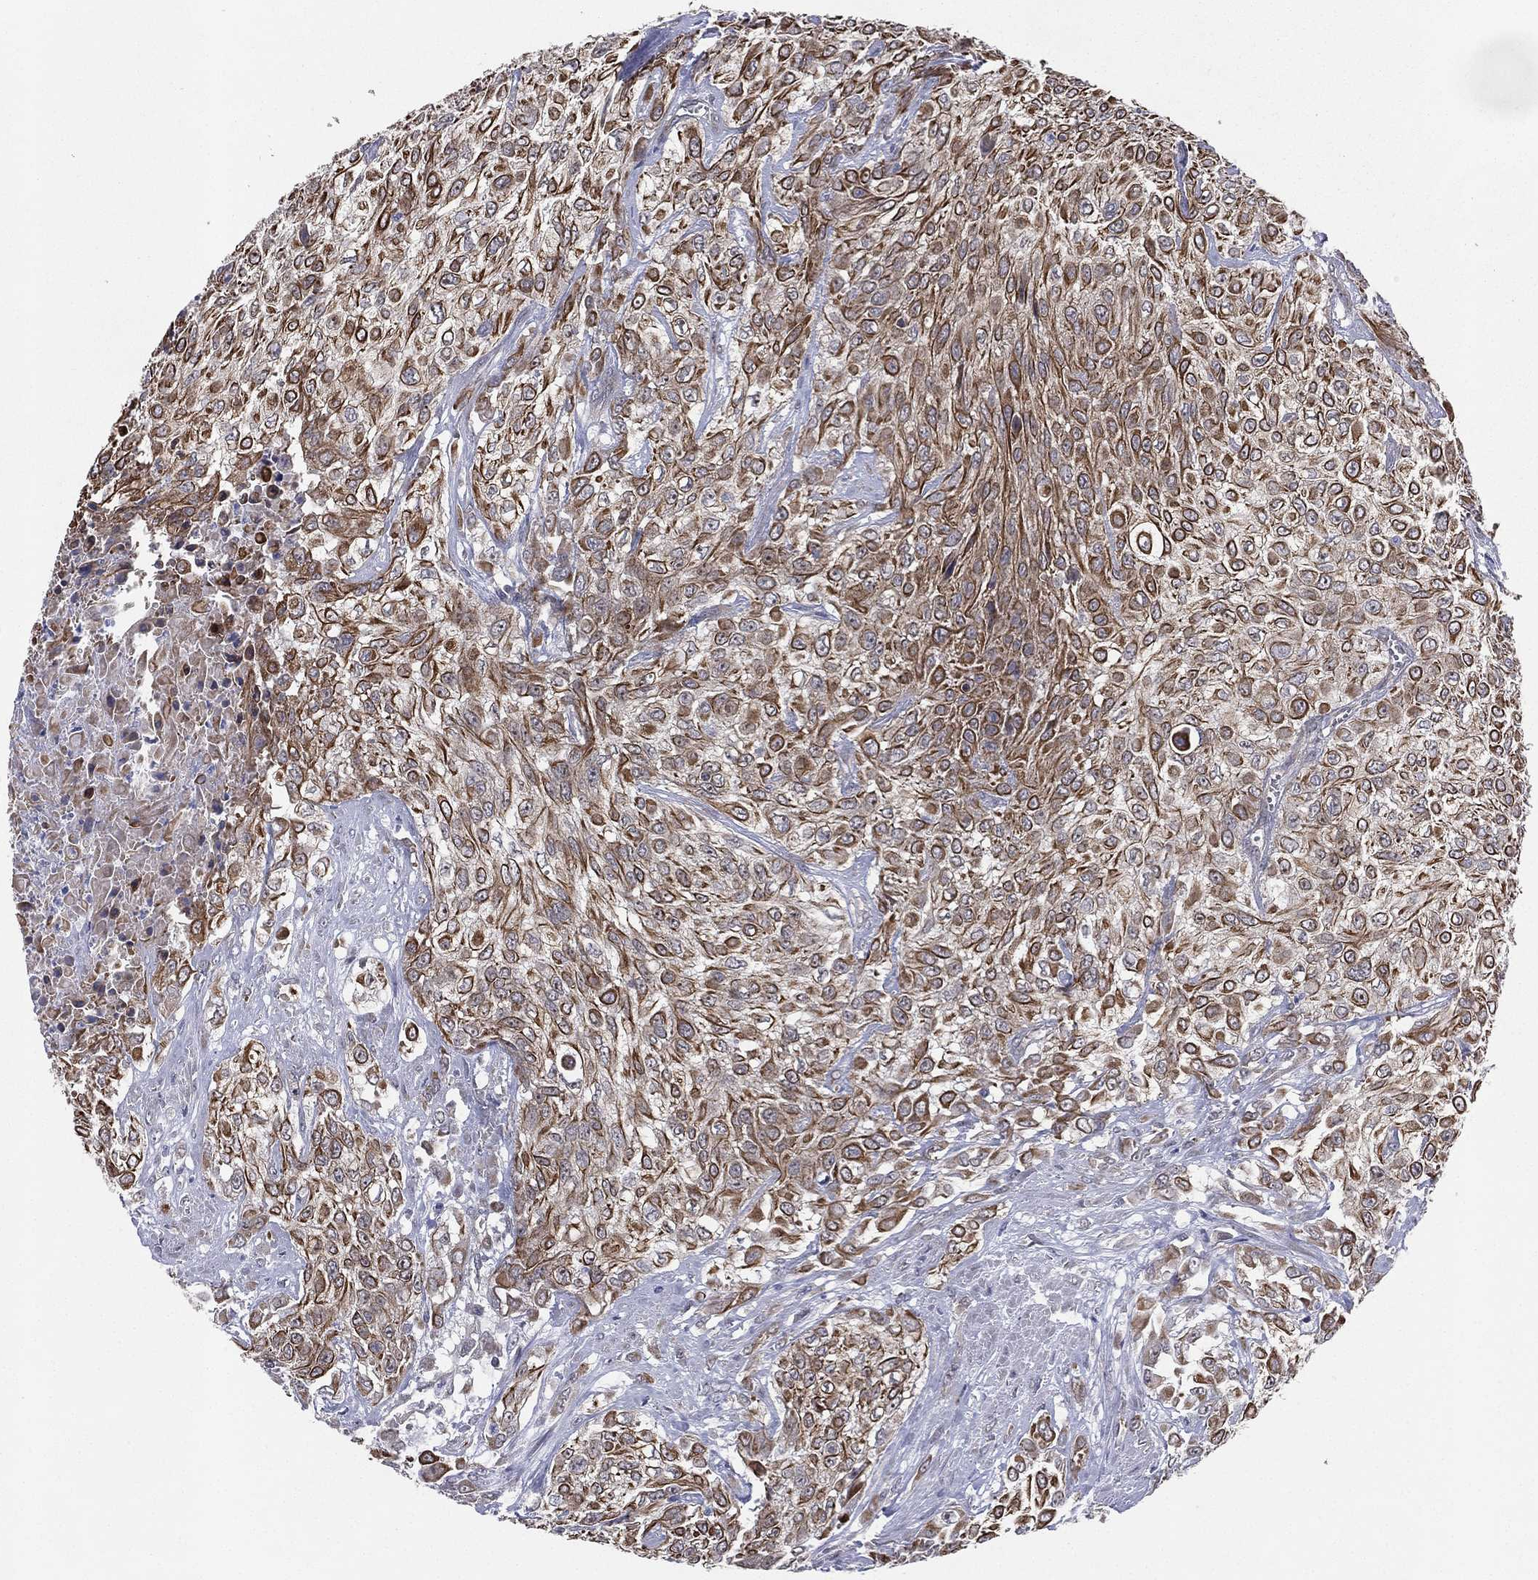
{"staining": {"intensity": "strong", "quantity": ">75%", "location": "cytoplasmic/membranous"}, "tissue": "urothelial cancer", "cell_type": "Tumor cells", "image_type": "cancer", "snomed": [{"axis": "morphology", "description": "Urothelial carcinoma, High grade"}, {"axis": "topography", "description": "Urinary bladder"}], "caption": "IHC of human urothelial cancer shows high levels of strong cytoplasmic/membranous staining in about >75% of tumor cells. Using DAB (brown) and hematoxylin (blue) stains, captured at high magnification using brightfield microscopy.", "gene": "KAT14", "patient": {"sex": "male", "age": 57}}